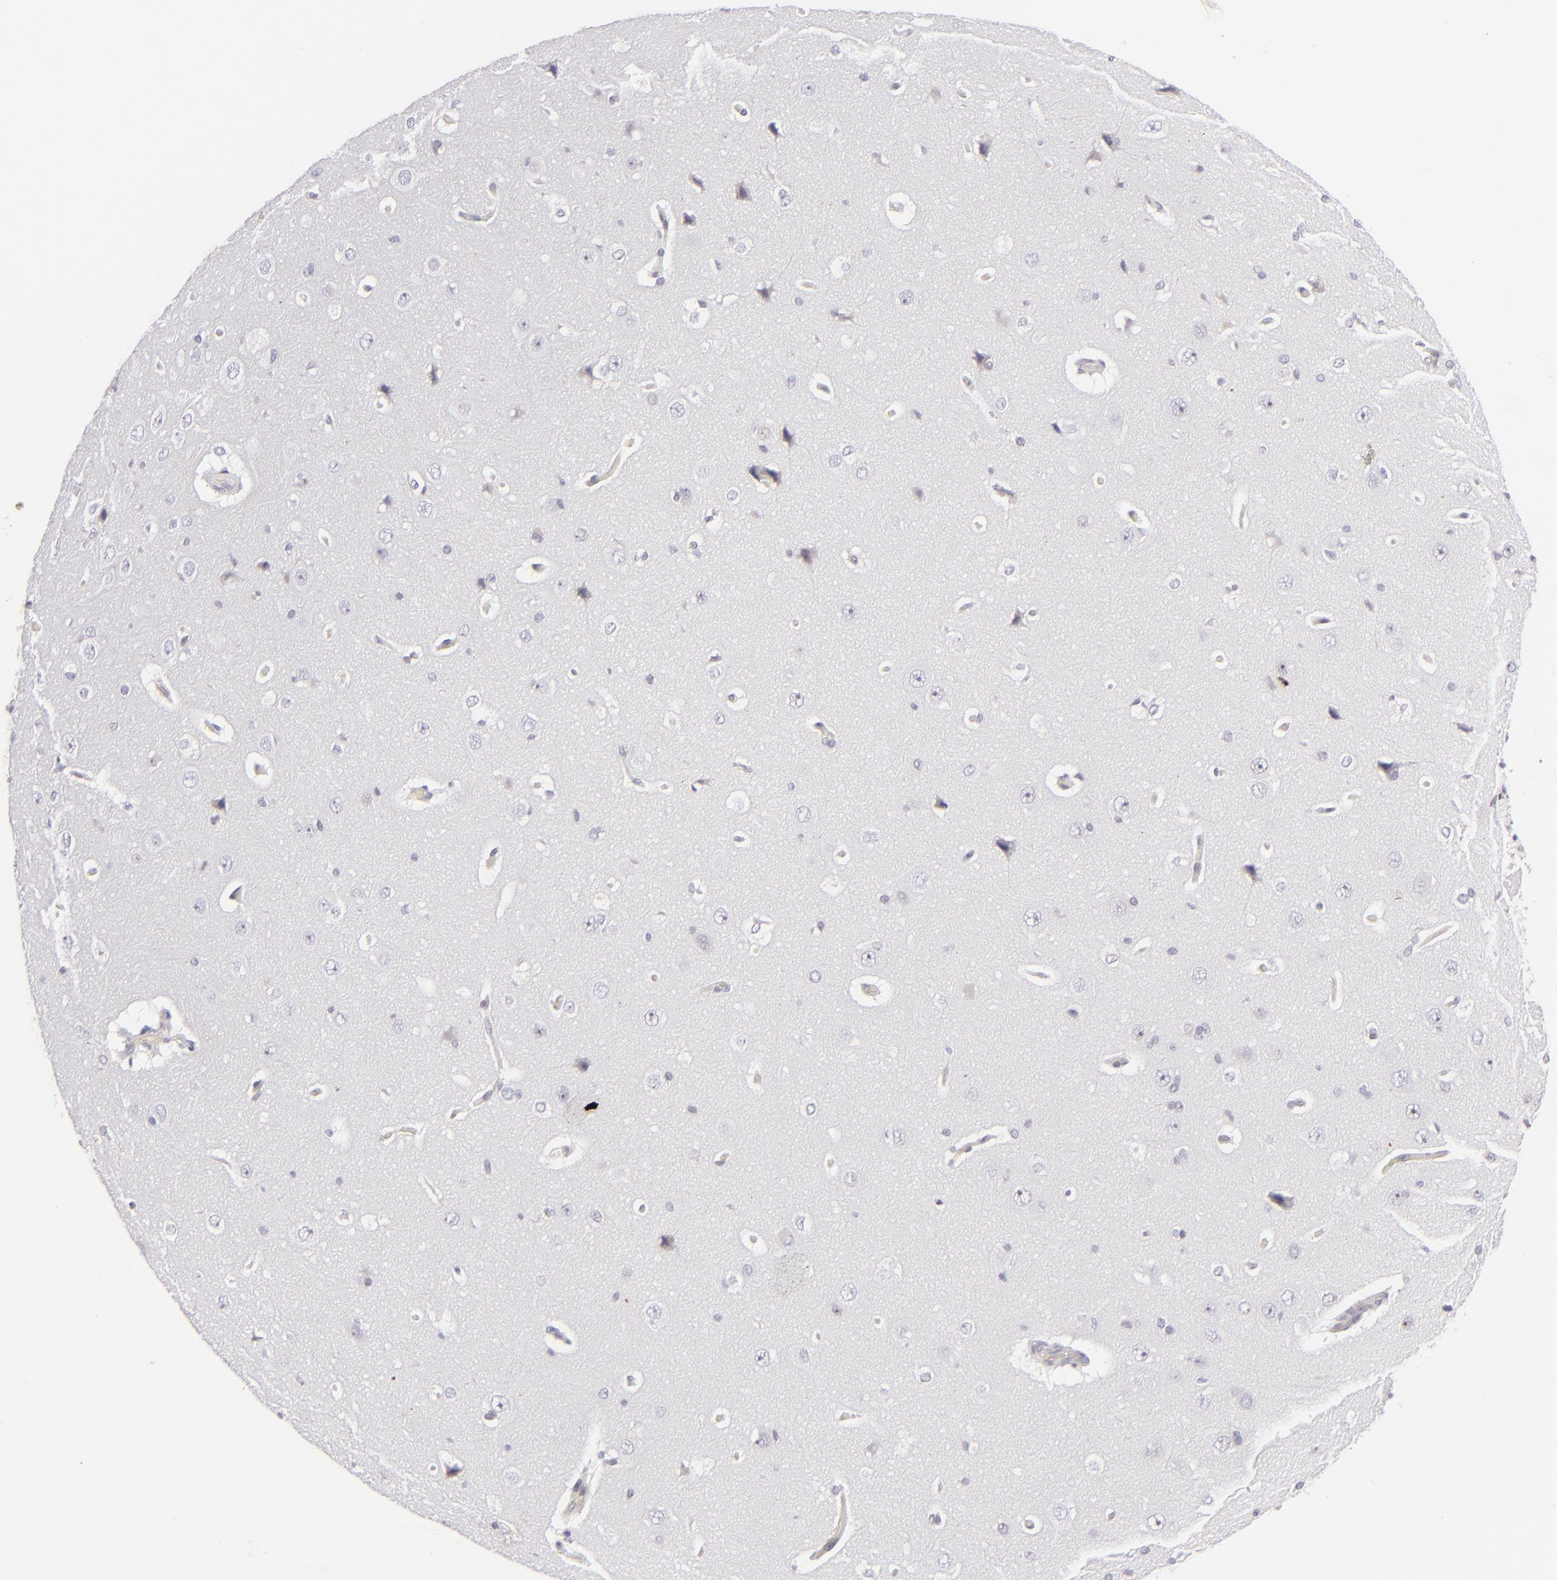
{"staining": {"intensity": "negative", "quantity": "none", "location": "none"}, "tissue": "cerebral cortex", "cell_type": "Endothelial cells", "image_type": "normal", "snomed": [{"axis": "morphology", "description": "Normal tissue, NOS"}, {"axis": "topography", "description": "Cerebral cortex"}], "caption": "Immunohistochemistry (IHC) photomicrograph of unremarkable cerebral cortex: human cerebral cortex stained with DAB (3,3'-diaminobenzidine) displays no significant protein staining in endothelial cells.", "gene": "POU2F1", "patient": {"sex": "female", "age": 45}}